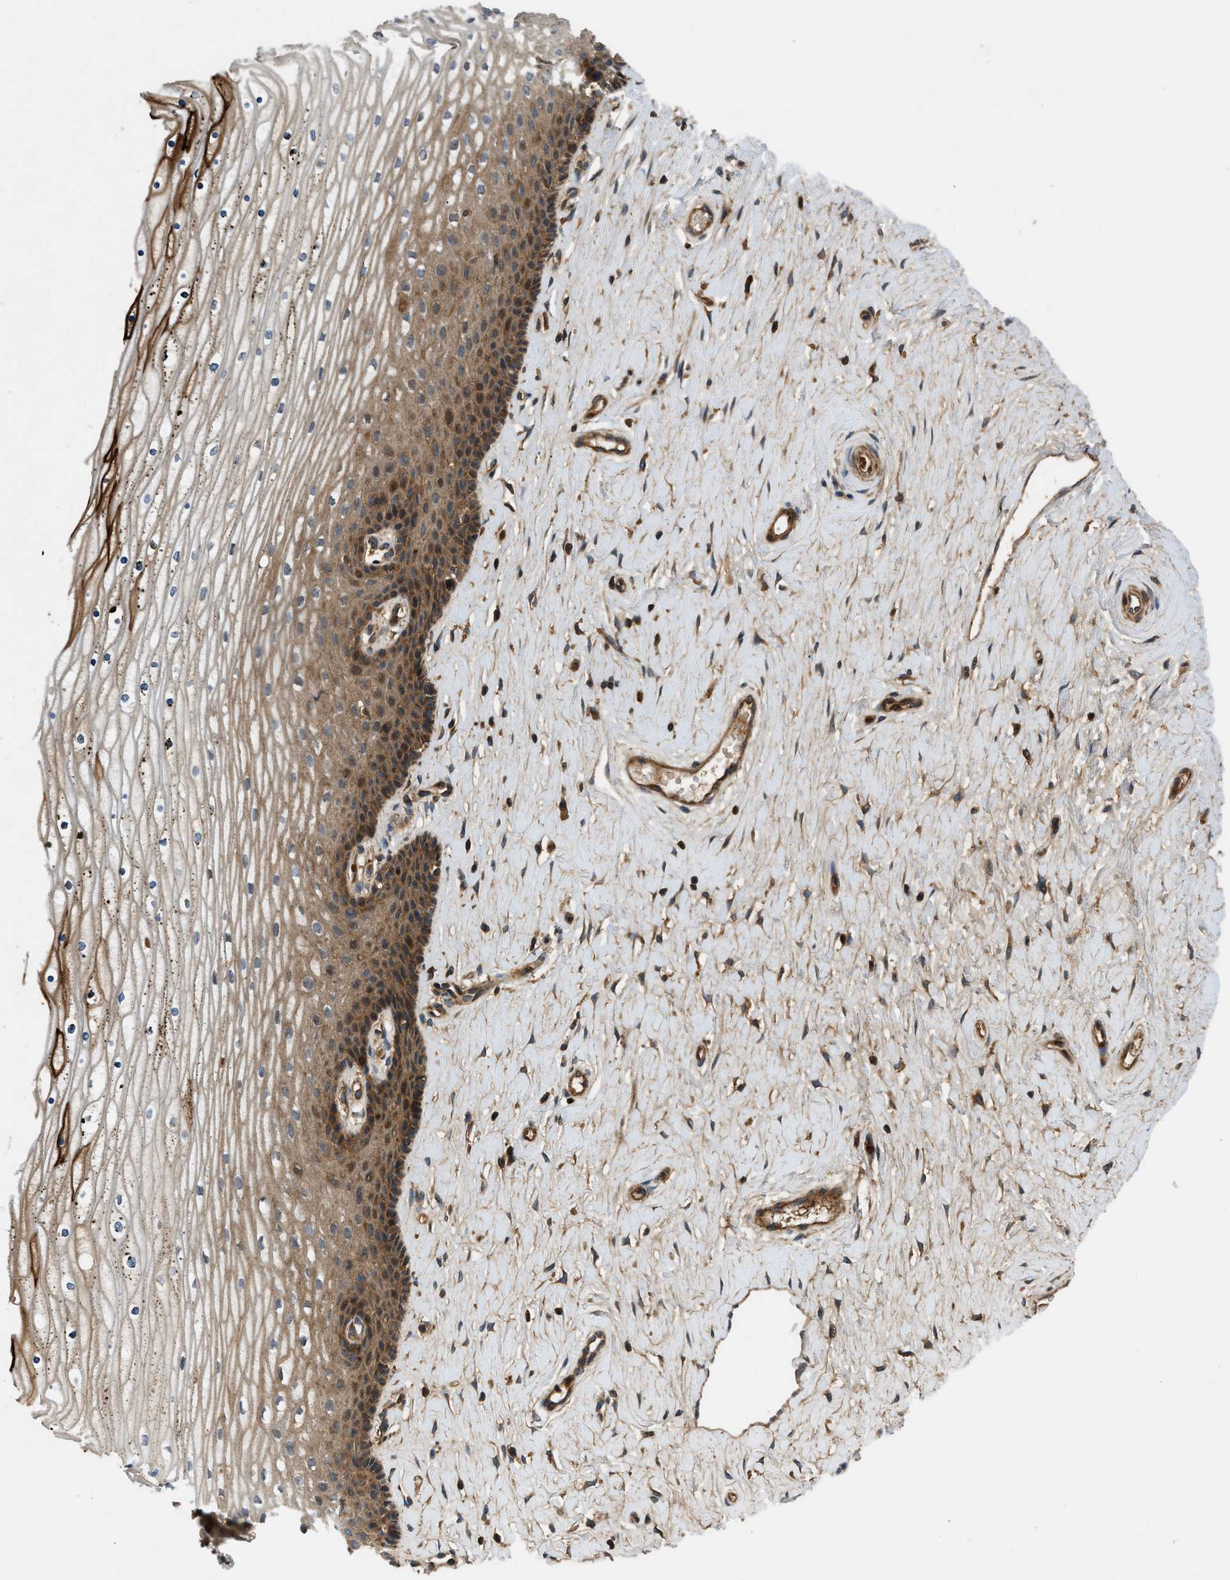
{"staining": {"intensity": "moderate", "quantity": "25%-75%", "location": "cytoplasmic/membranous"}, "tissue": "cervix", "cell_type": "Squamous epithelial cells", "image_type": "normal", "snomed": [{"axis": "morphology", "description": "Normal tissue, NOS"}, {"axis": "topography", "description": "Cervix"}], "caption": "Benign cervix was stained to show a protein in brown. There is medium levels of moderate cytoplasmic/membranous positivity in about 25%-75% of squamous epithelial cells. Immunohistochemistry (ihc) stains the protein in brown and the nuclei are stained blue.", "gene": "CNNM3", "patient": {"sex": "female", "age": 39}}